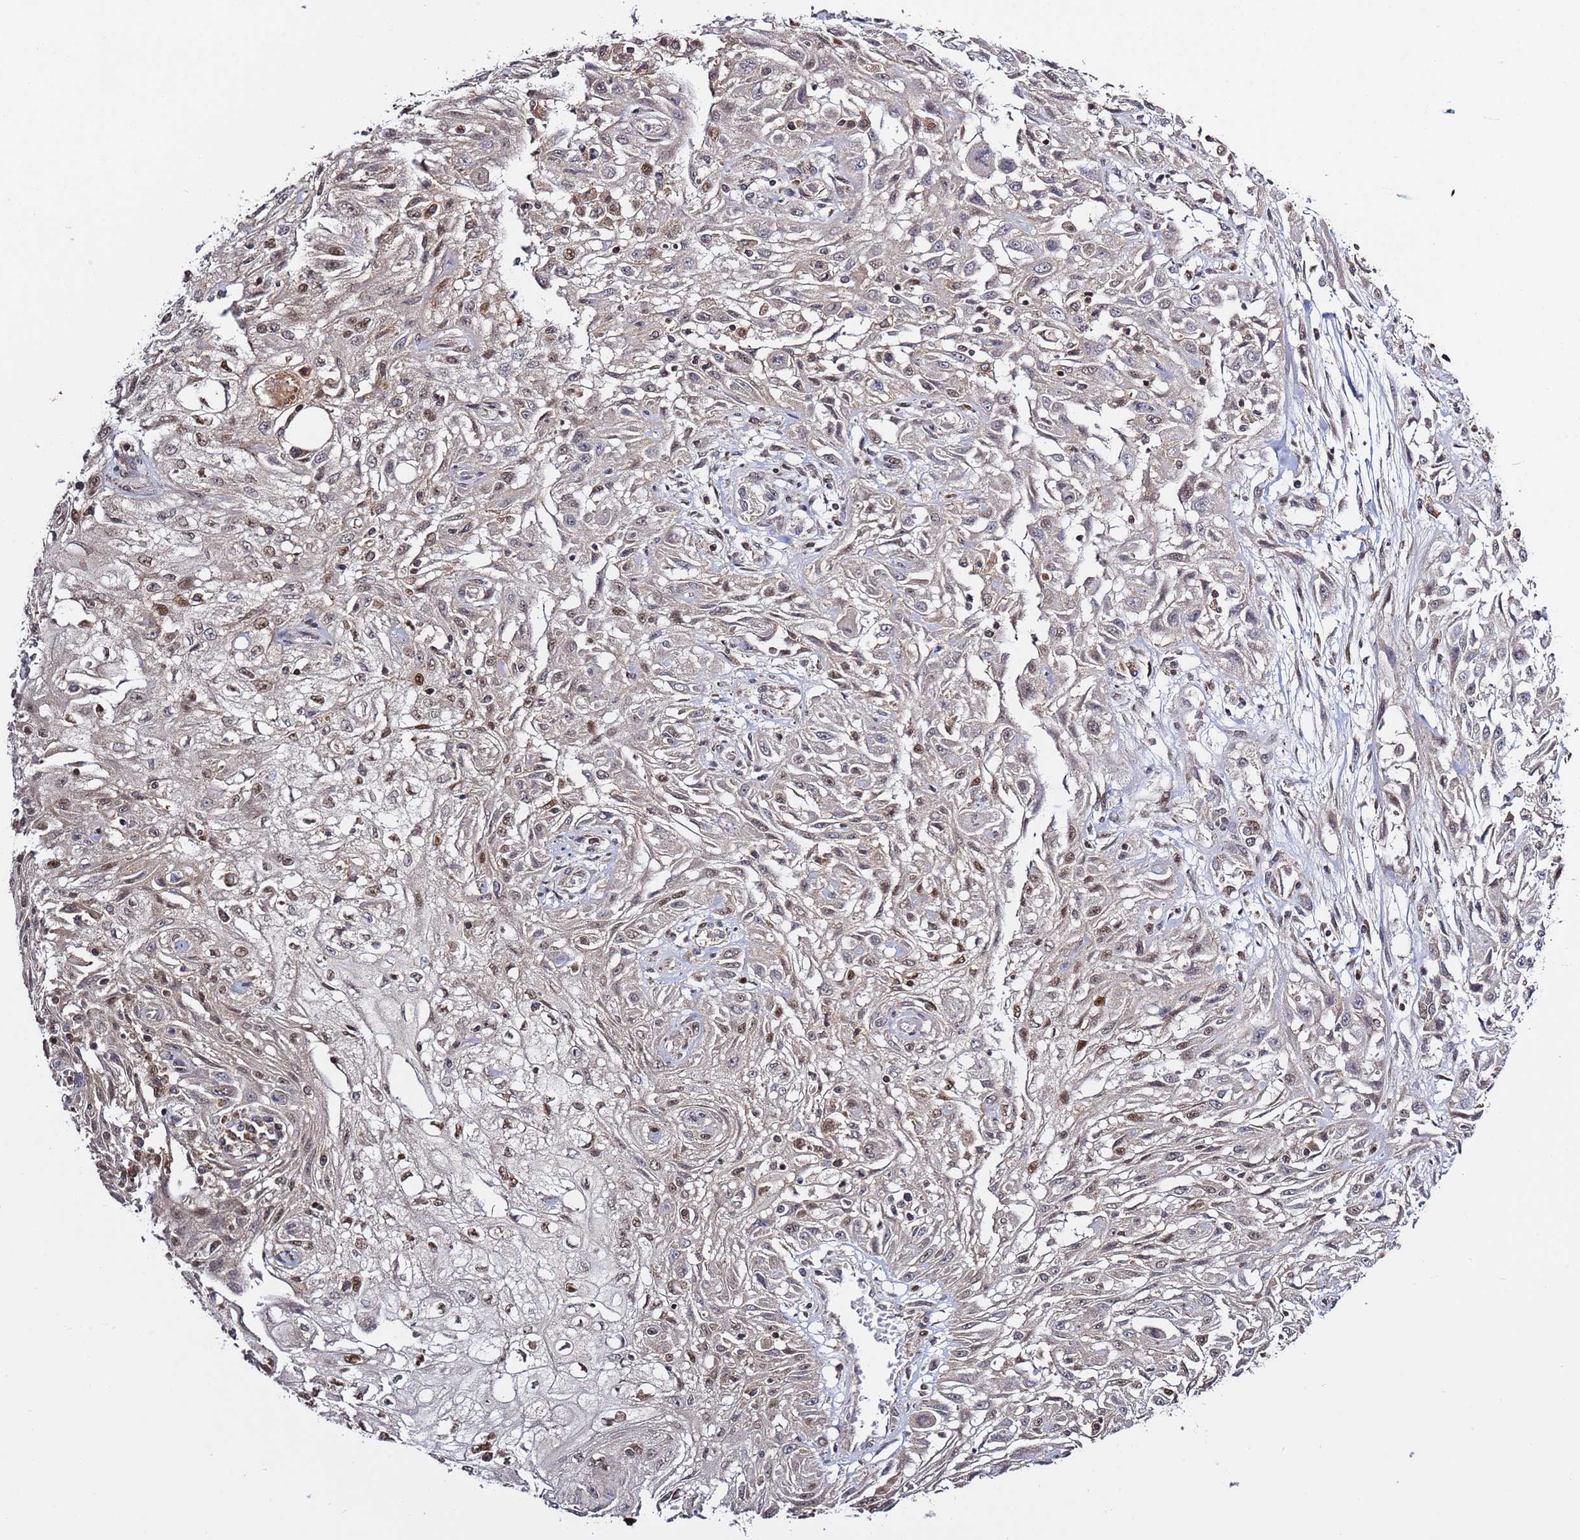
{"staining": {"intensity": "weak", "quantity": "25%-75%", "location": "nuclear"}, "tissue": "skin cancer", "cell_type": "Tumor cells", "image_type": "cancer", "snomed": [{"axis": "morphology", "description": "Squamous cell carcinoma, NOS"}, {"axis": "morphology", "description": "Squamous cell carcinoma, metastatic, NOS"}, {"axis": "topography", "description": "Skin"}, {"axis": "topography", "description": "Lymph node"}], "caption": "Immunohistochemical staining of skin cancer demonstrates low levels of weak nuclear staining in approximately 25%-75% of tumor cells. The protein is shown in brown color, while the nuclei are stained blue.", "gene": "RCOR2", "patient": {"sex": "male", "age": 75}}